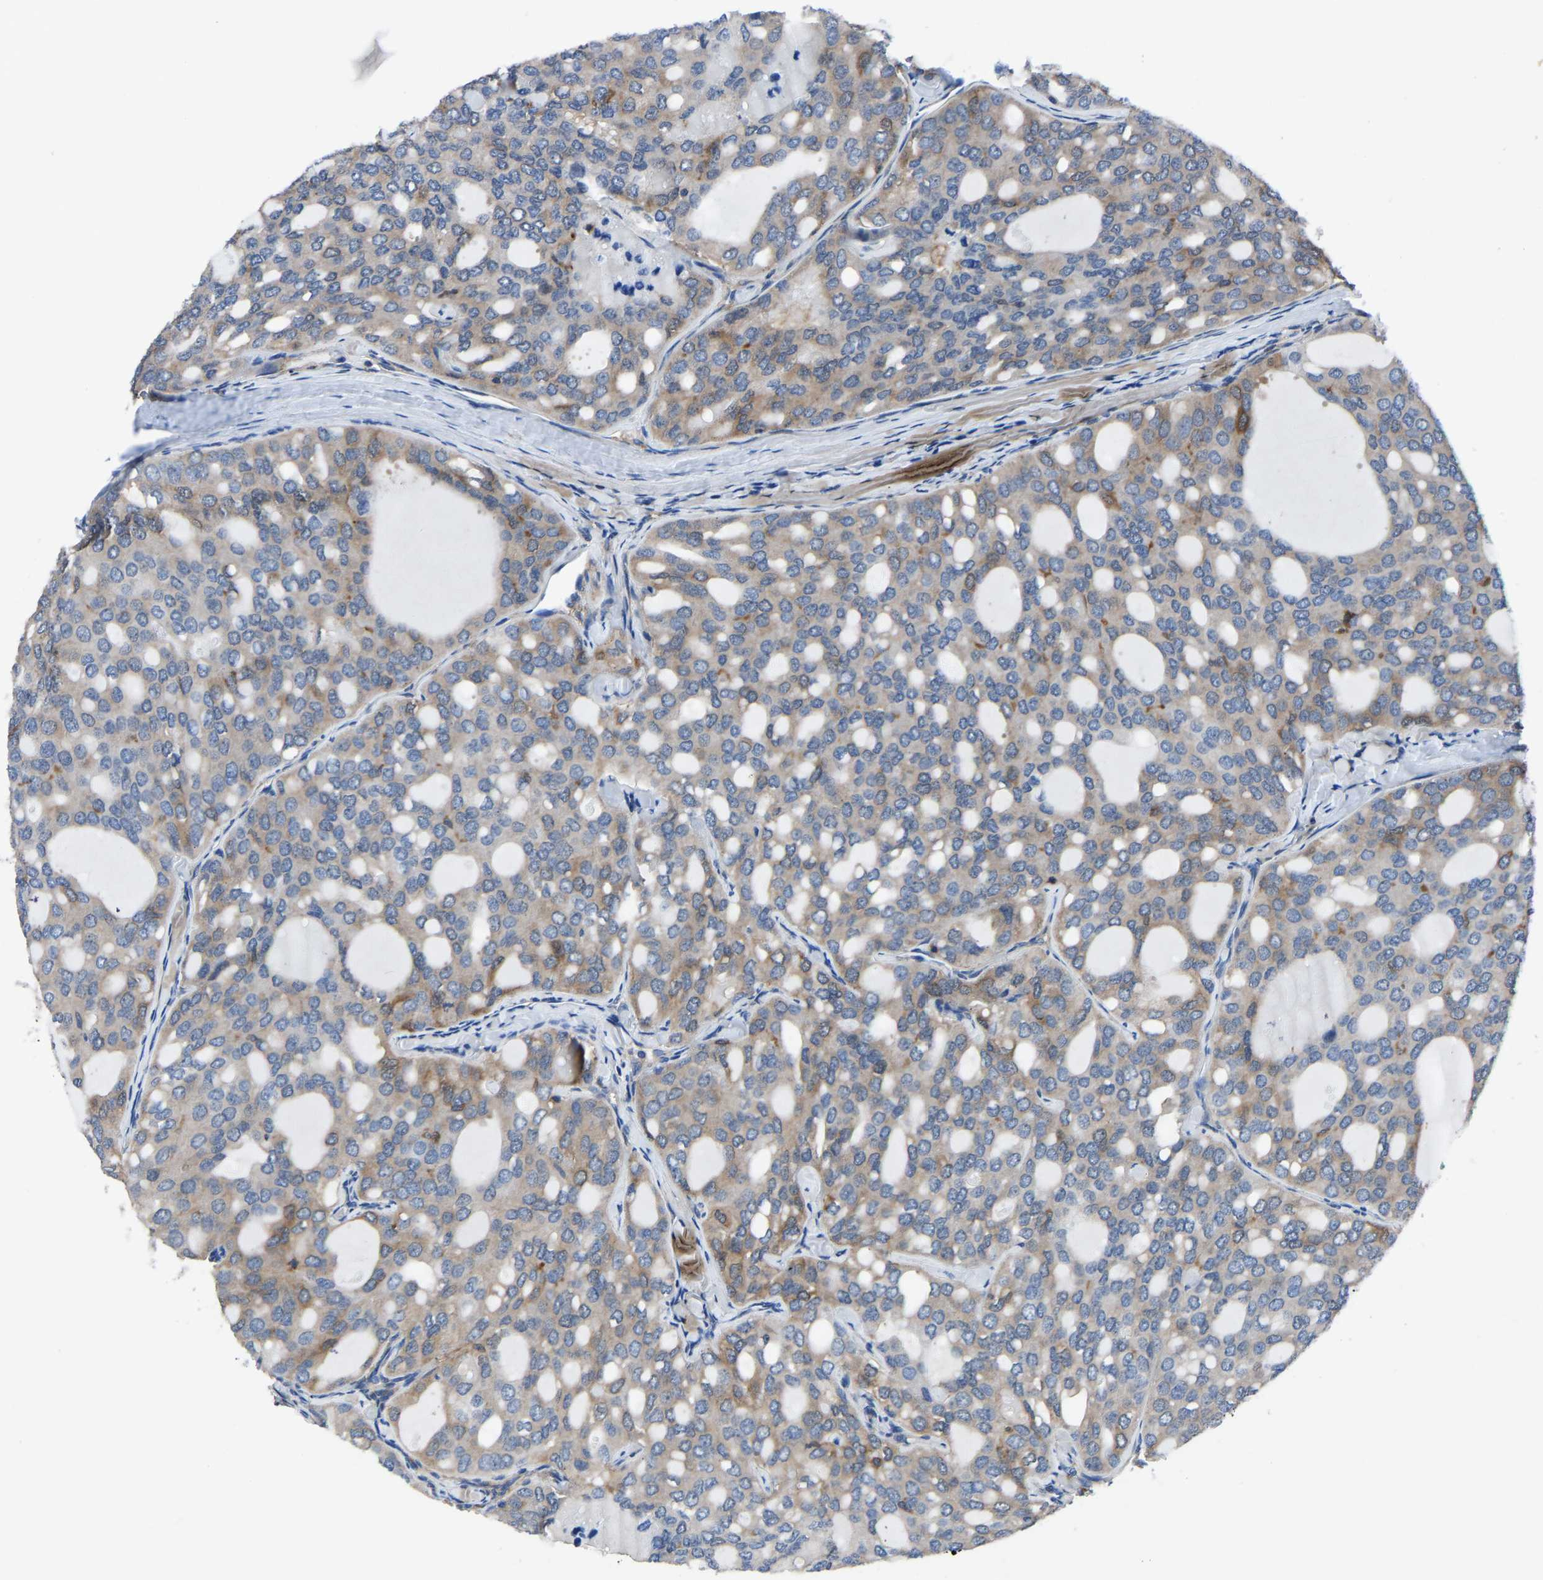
{"staining": {"intensity": "moderate", "quantity": ">75%", "location": "cytoplasmic/membranous"}, "tissue": "thyroid cancer", "cell_type": "Tumor cells", "image_type": "cancer", "snomed": [{"axis": "morphology", "description": "Follicular adenoma carcinoma, NOS"}, {"axis": "topography", "description": "Thyroid gland"}], "caption": "Follicular adenoma carcinoma (thyroid) stained with a brown dye displays moderate cytoplasmic/membranous positive staining in about >75% of tumor cells.", "gene": "PRKAR1A", "patient": {"sex": "male", "age": 75}}